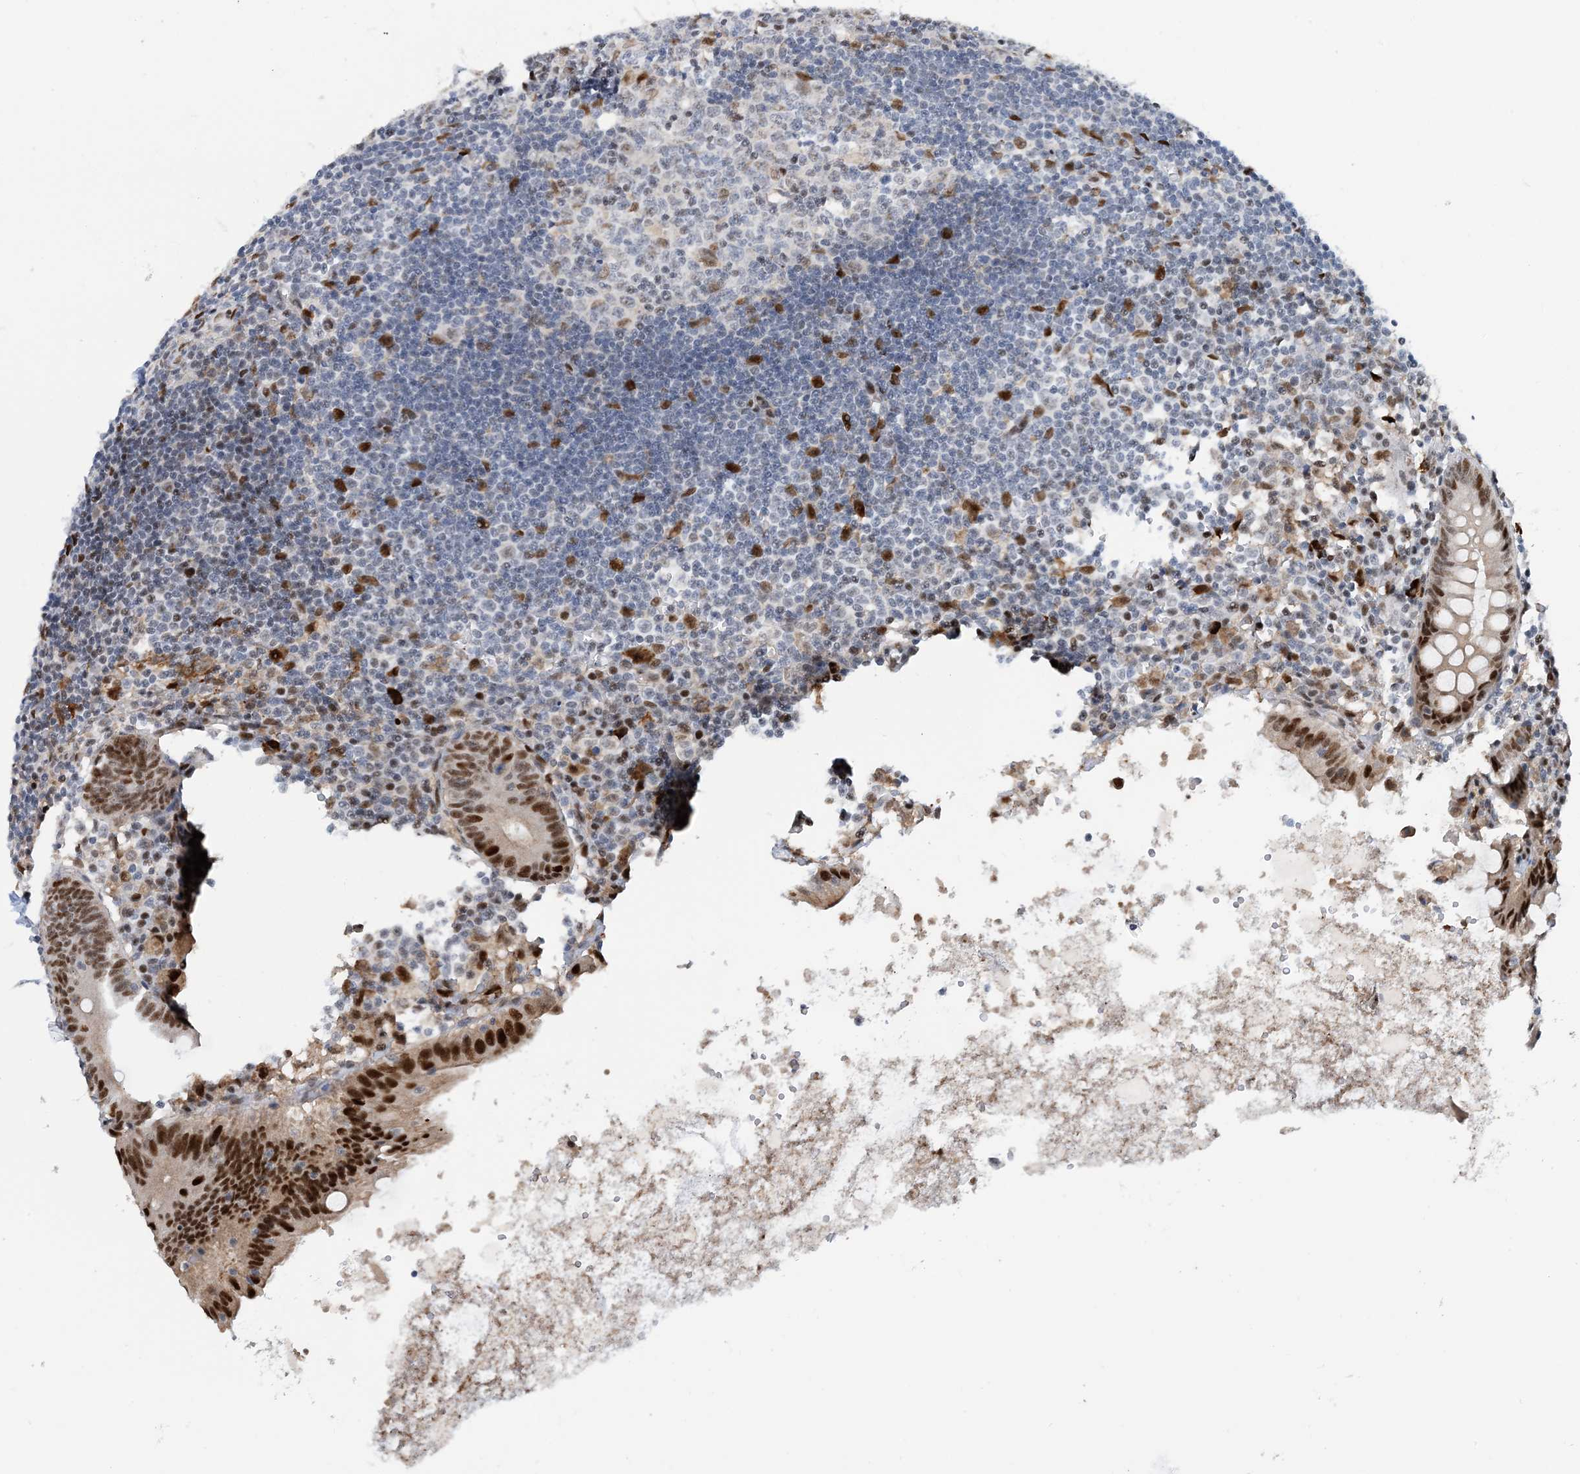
{"staining": {"intensity": "moderate", "quantity": ">75%", "location": "nuclear"}, "tissue": "appendix", "cell_type": "Glandular cells", "image_type": "normal", "snomed": [{"axis": "morphology", "description": "Normal tissue, NOS"}, {"axis": "topography", "description": "Appendix"}], "caption": "Immunohistochemistry photomicrograph of normal appendix: human appendix stained using immunohistochemistry (IHC) displays medium levels of moderate protein expression localized specifically in the nuclear of glandular cells, appearing as a nuclear brown color.", "gene": "HEMK1", "patient": {"sex": "female", "age": 54}}